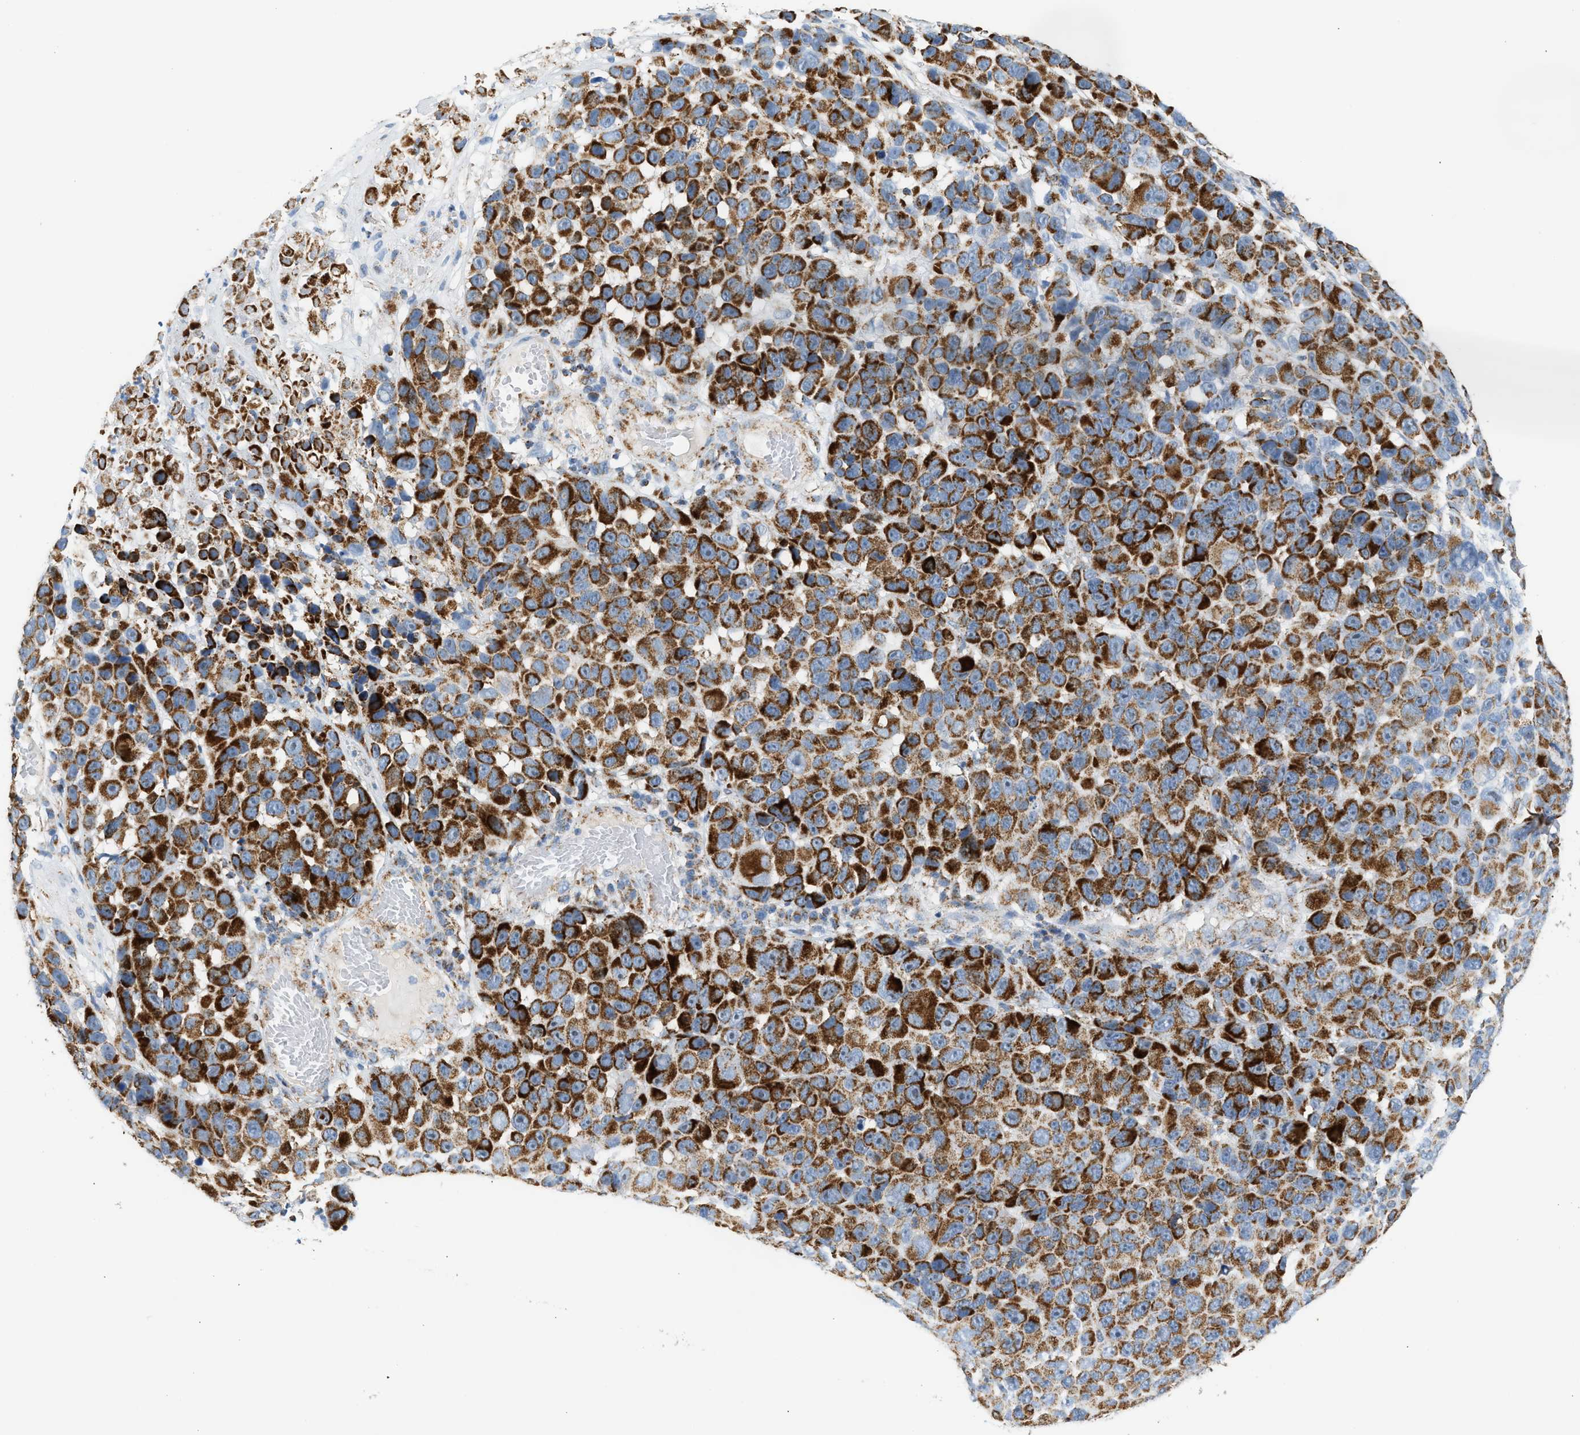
{"staining": {"intensity": "strong", "quantity": ">75%", "location": "cytoplasmic/membranous"}, "tissue": "melanoma", "cell_type": "Tumor cells", "image_type": "cancer", "snomed": [{"axis": "morphology", "description": "Malignant melanoma, NOS"}, {"axis": "topography", "description": "Skin"}], "caption": "A brown stain shows strong cytoplasmic/membranous expression of a protein in human malignant melanoma tumor cells. (DAB (3,3'-diaminobenzidine) IHC with brightfield microscopy, high magnification).", "gene": "OGDH", "patient": {"sex": "male", "age": 53}}